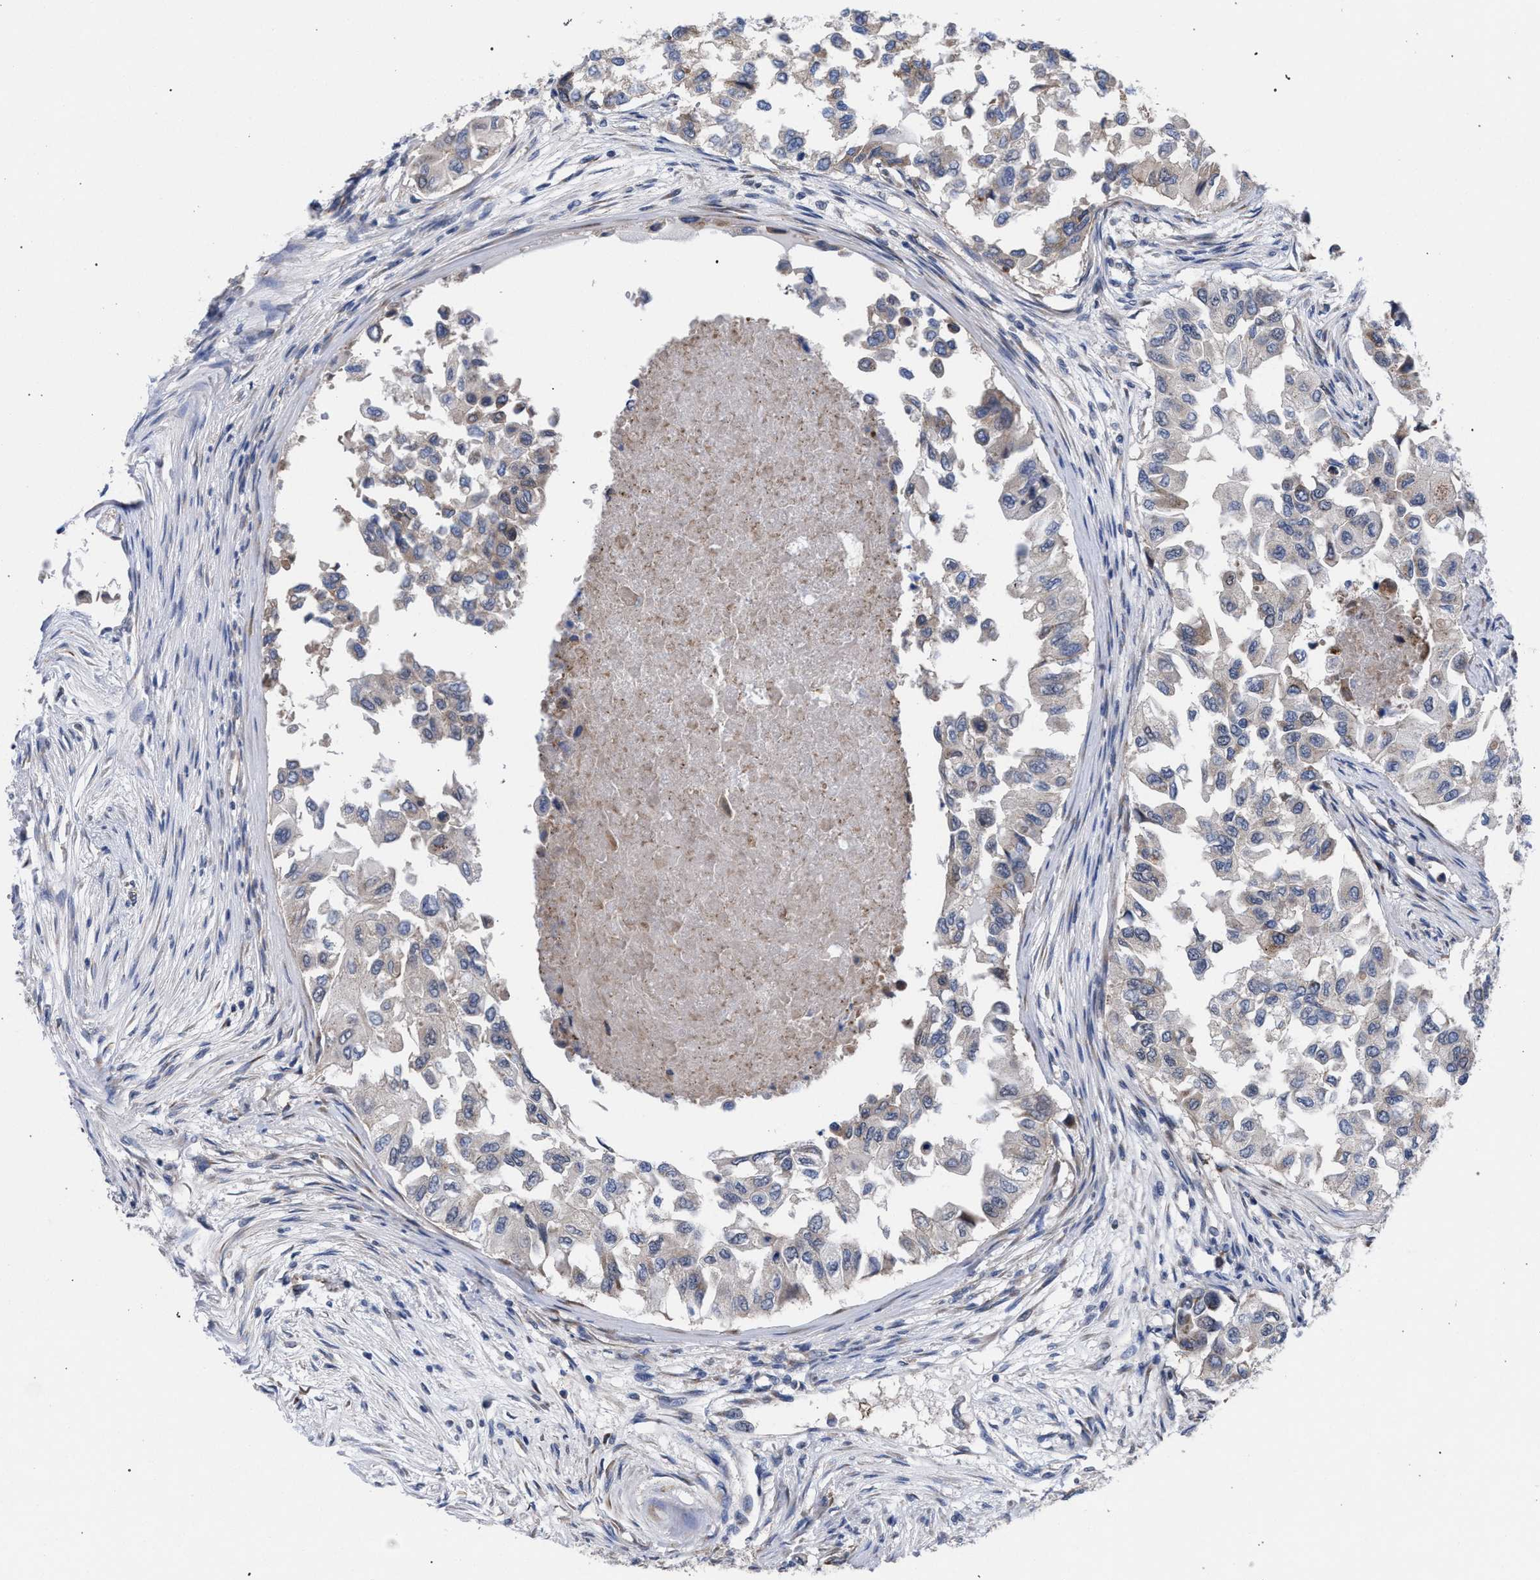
{"staining": {"intensity": "weak", "quantity": "25%-75%", "location": "cytoplasmic/membranous"}, "tissue": "breast cancer", "cell_type": "Tumor cells", "image_type": "cancer", "snomed": [{"axis": "morphology", "description": "Normal tissue, NOS"}, {"axis": "morphology", "description": "Duct carcinoma"}, {"axis": "topography", "description": "Breast"}], "caption": "A histopathology image of human breast cancer stained for a protein reveals weak cytoplasmic/membranous brown staining in tumor cells.", "gene": "GOLGA2", "patient": {"sex": "female", "age": 49}}